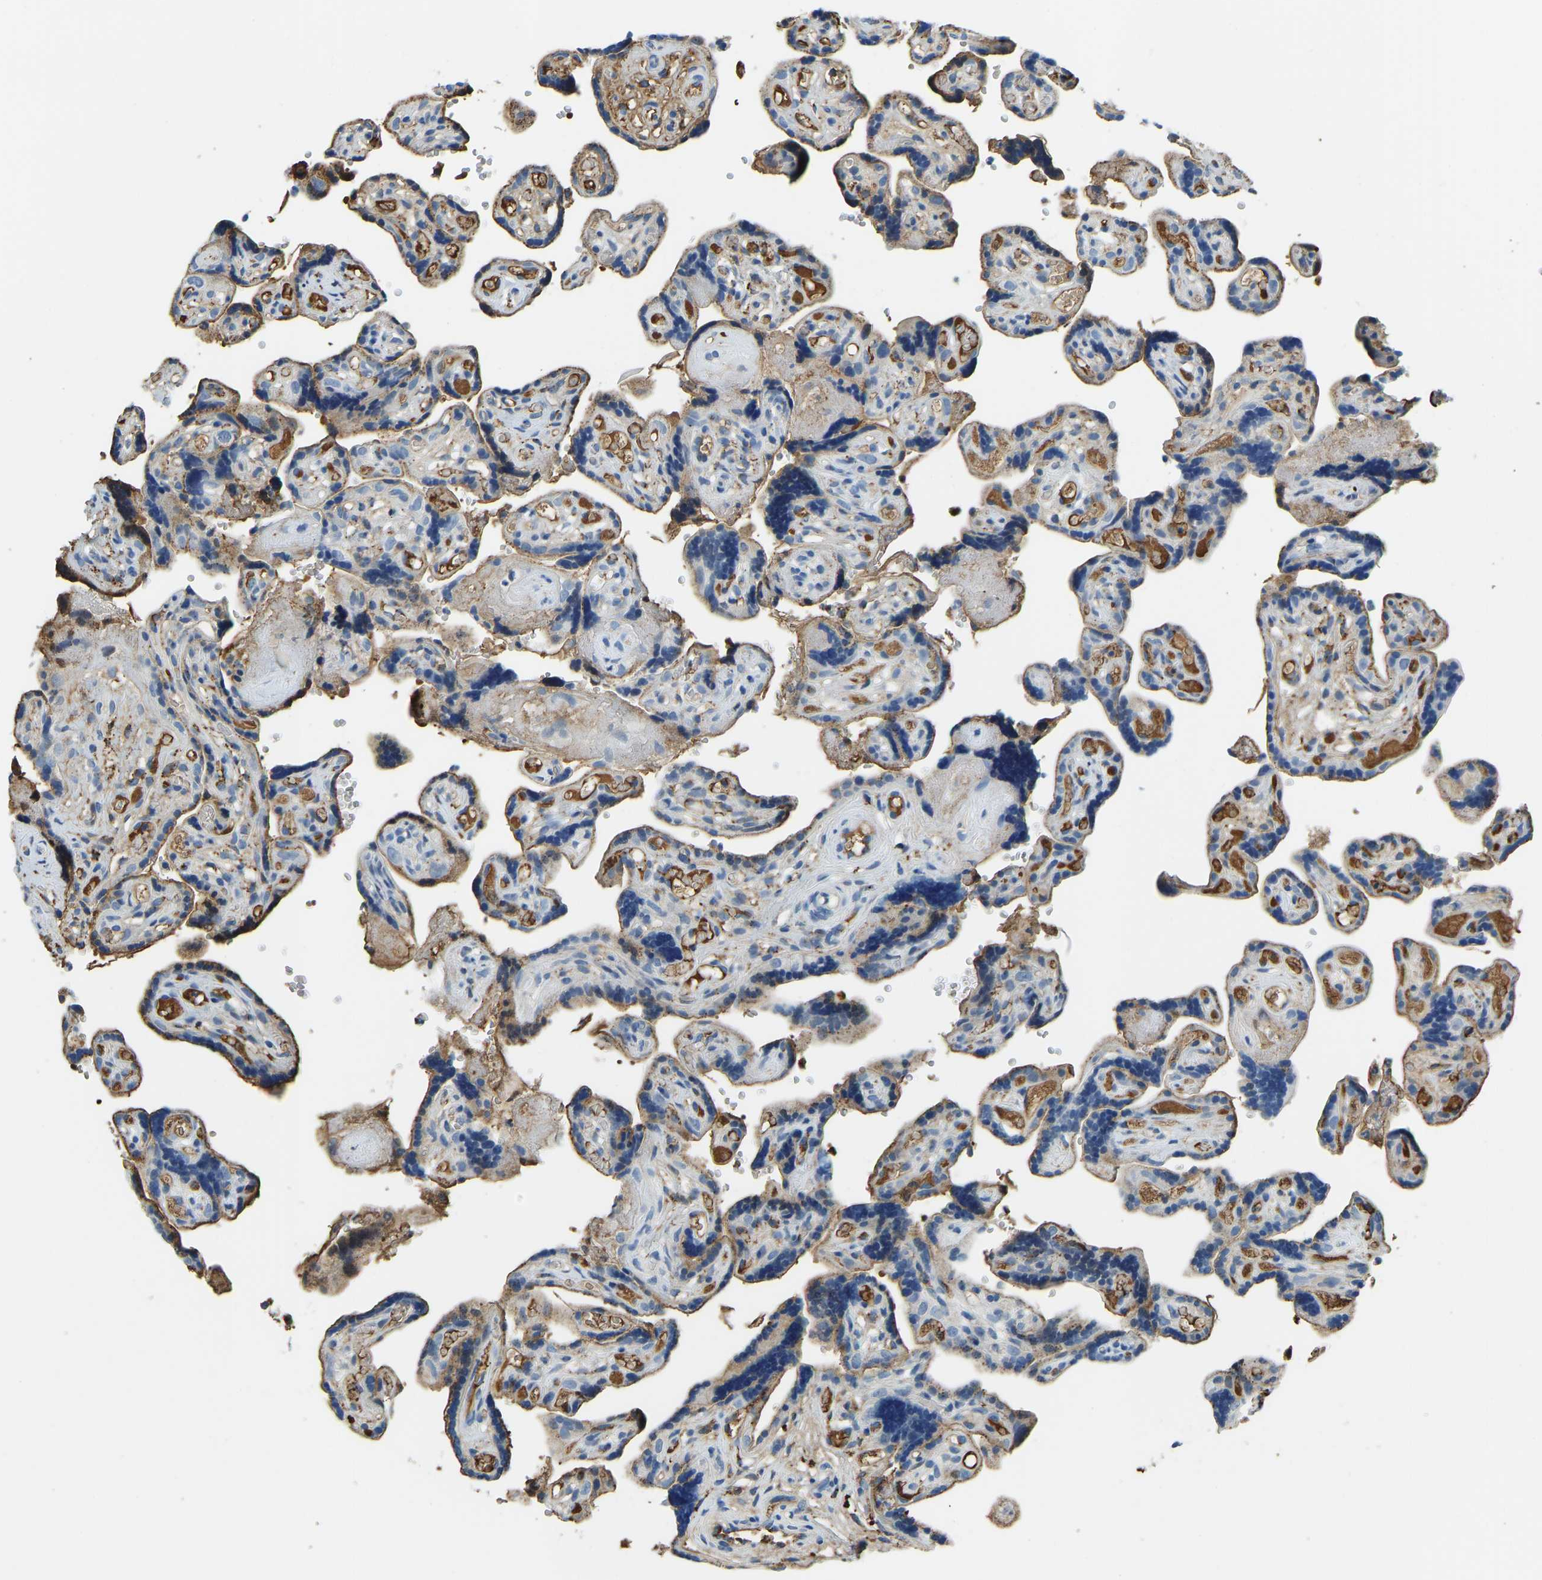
{"staining": {"intensity": "negative", "quantity": "none", "location": "none"}, "tissue": "placenta", "cell_type": "Decidual cells", "image_type": "normal", "snomed": [{"axis": "morphology", "description": "Normal tissue, NOS"}, {"axis": "topography", "description": "Placenta"}], "caption": "The micrograph shows no significant positivity in decidual cells of placenta.", "gene": "THBS4", "patient": {"sex": "female", "age": 30}}